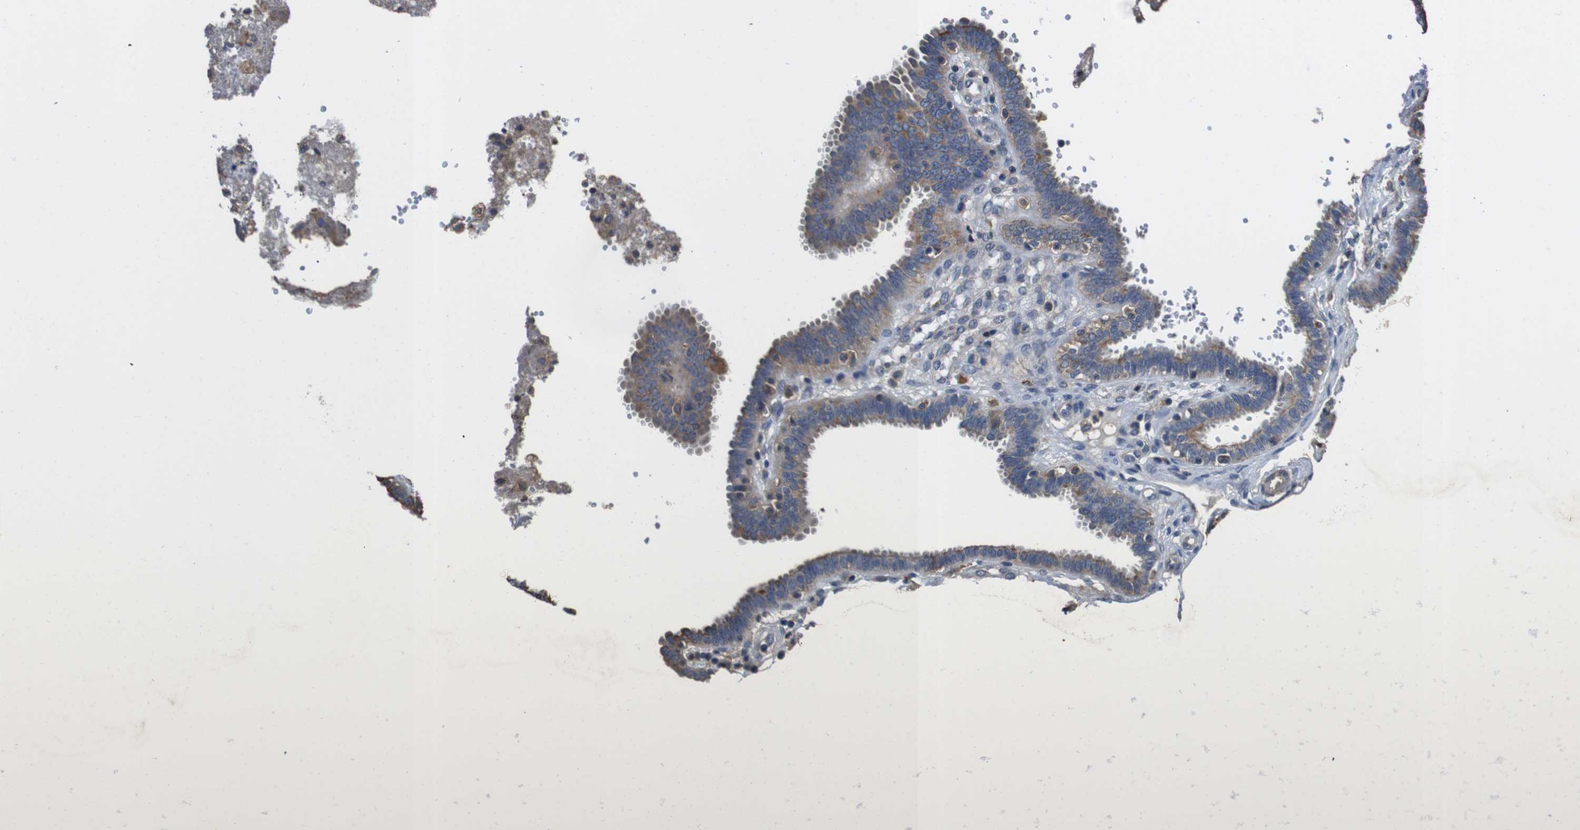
{"staining": {"intensity": "moderate", "quantity": ">75%", "location": "cytoplasmic/membranous"}, "tissue": "fallopian tube", "cell_type": "Glandular cells", "image_type": "normal", "snomed": [{"axis": "morphology", "description": "Normal tissue, NOS"}, {"axis": "topography", "description": "Fallopian tube"}], "caption": "Fallopian tube stained for a protein displays moderate cytoplasmic/membranous positivity in glandular cells. (IHC, brightfield microscopy, high magnification).", "gene": "GLIPR1", "patient": {"sex": "female", "age": 32}}